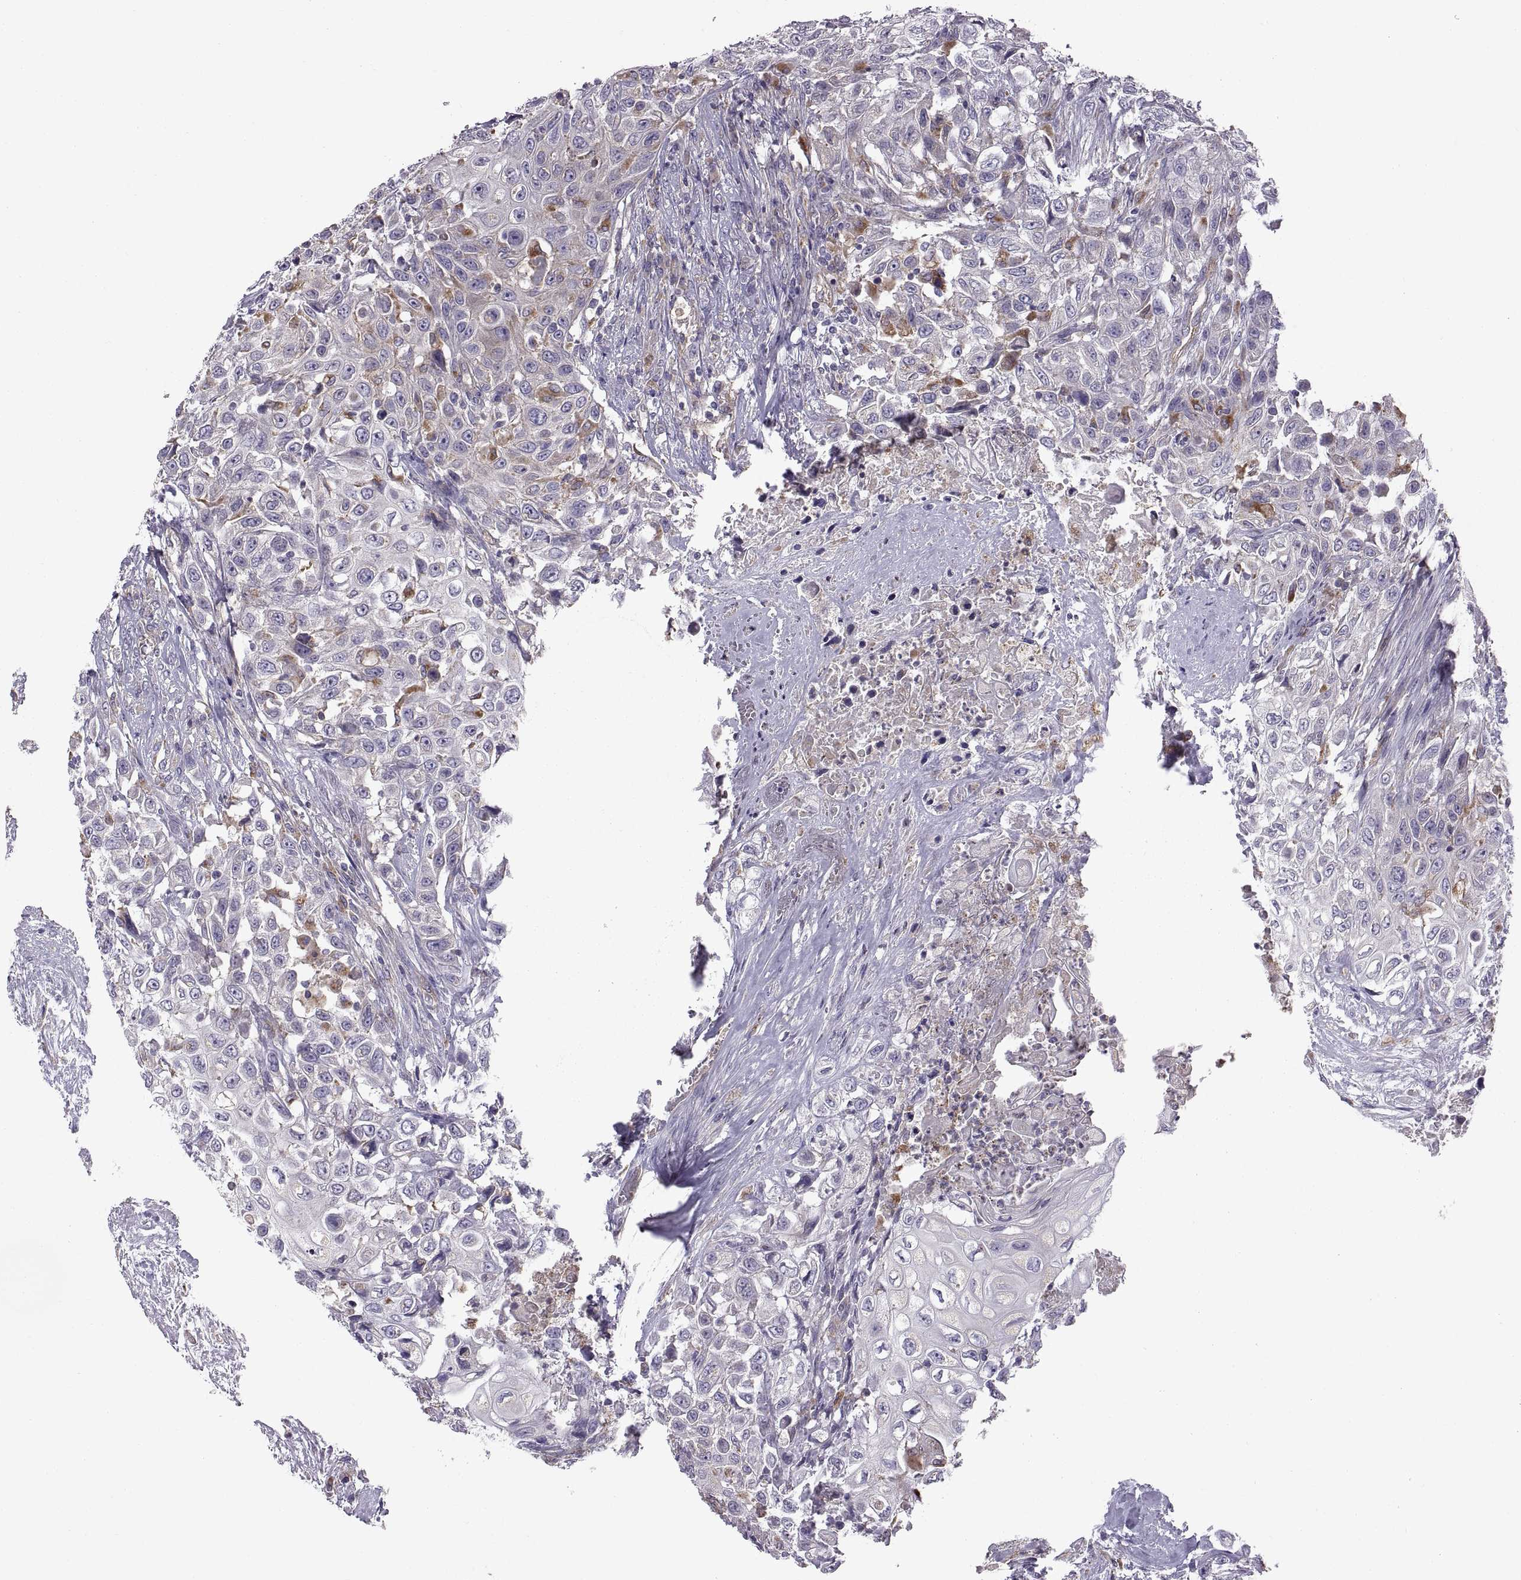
{"staining": {"intensity": "moderate", "quantity": "<25%", "location": "cytoplasmic/membranous"}, "tissue": "urothelial cancer", "cell_type": "Tumor cells", "image_type": "cancer", "snomed": [{"axis": "morphology", "description": "Urothelial carcinoma, High grade"}, {"axis": "topography", "description": "Urinary bladder"}], "caption": "Immunohistochemical staining of human urothelial carcinoma (high-grade) shows low levels of moderate cytoplasmic/membranous protein expression in about <25% of tumor cells.", "gene": "ARSL", "patient": {"sex": "female", "age": 56}}